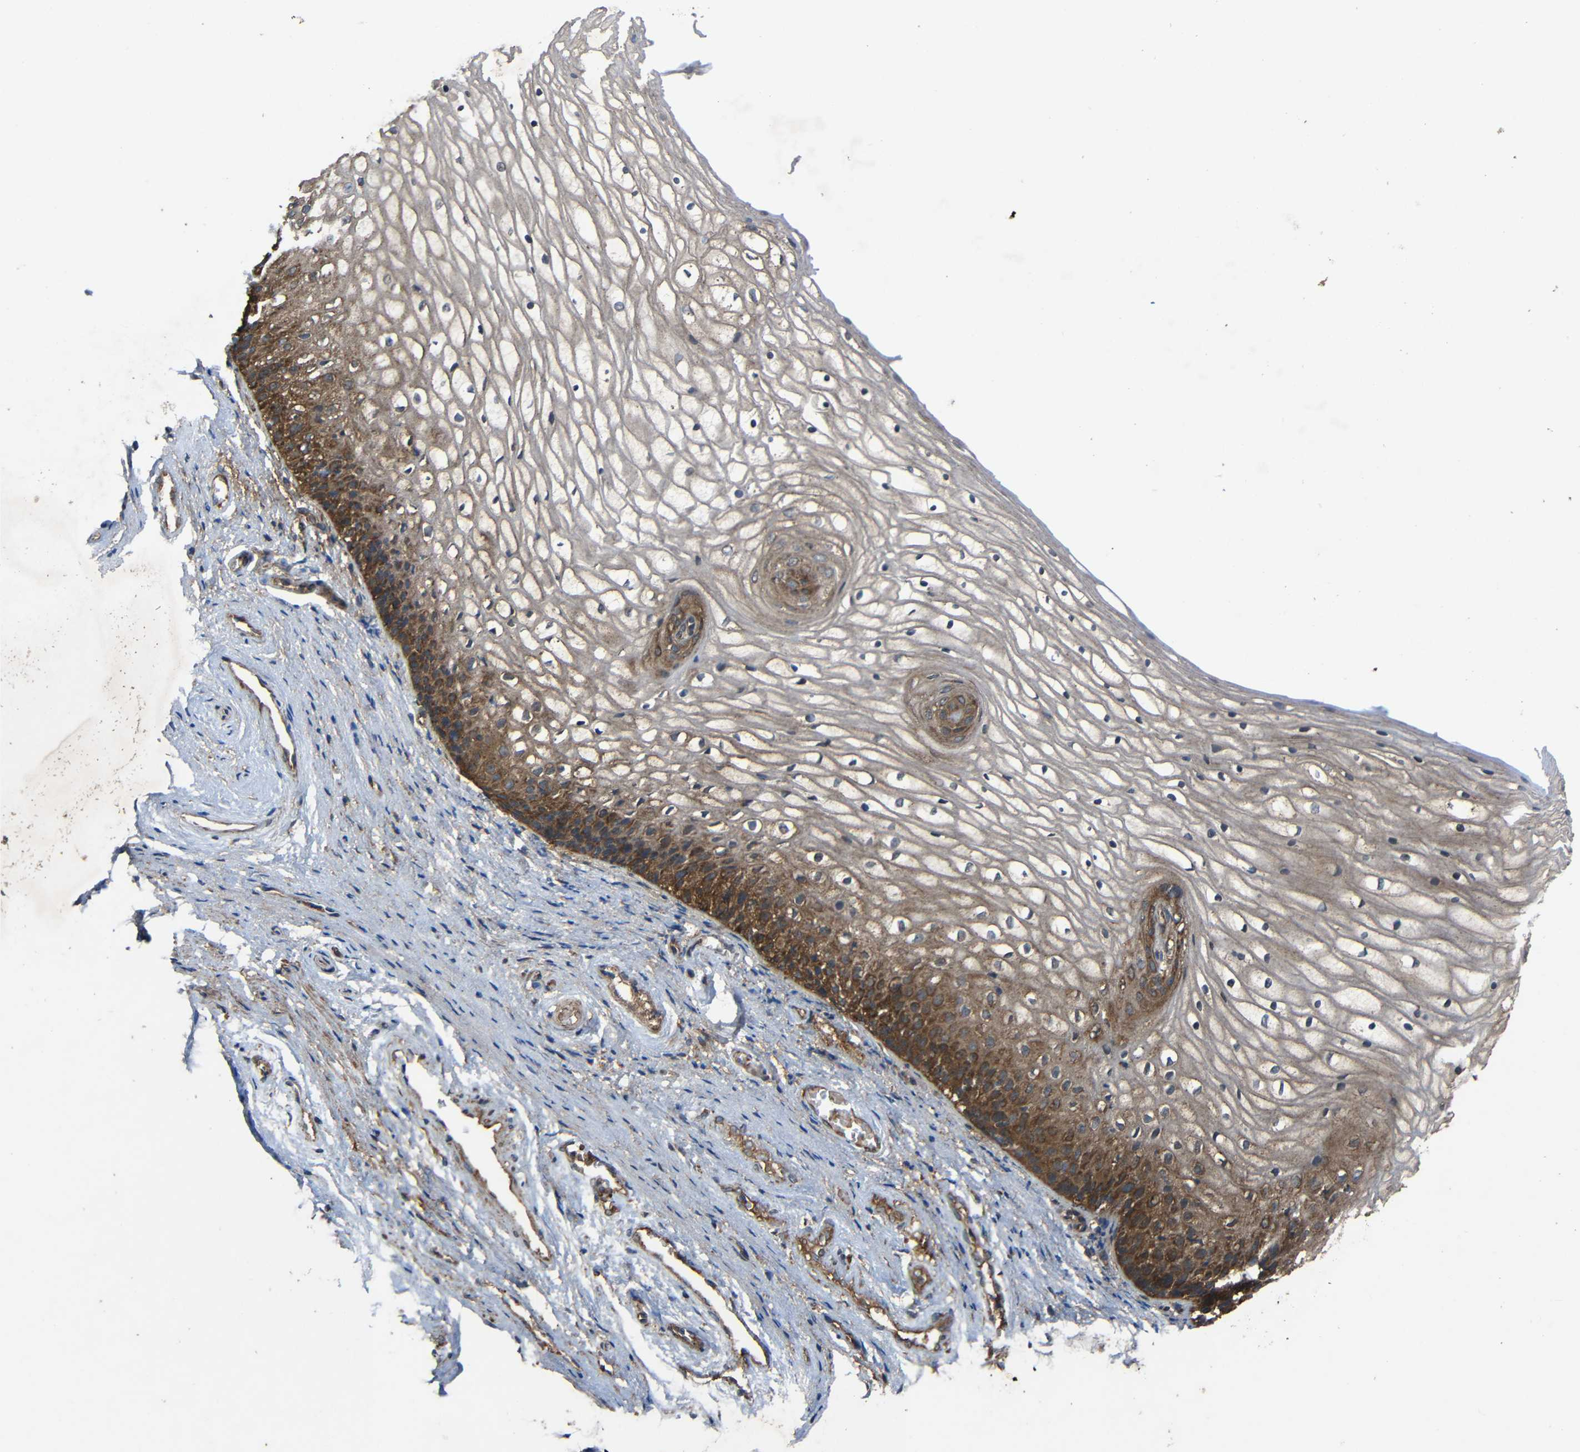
{"staining": {"intensity": "strong", "quantity": "25%-75%", "location": "cytoplasmic/membranous"}, "tissue": "vagina", "cell_type": "Squamous epithelial cells", "image_type": "normal", "snomed": [{"axis": "morphology", "description": "Normal tissue, NOS"}, {"axis": "topography", "description": "Vagina"}], "caption": "The histopathology image shows immunohistochemical staining of normal vagina. There is strong cytoplasmic/membranous positivity is identified in approximately 25%-75% of squamous epithelial cells.", "gene": "C1GALT1", "patient": {"sex": "female", "age": 34}}